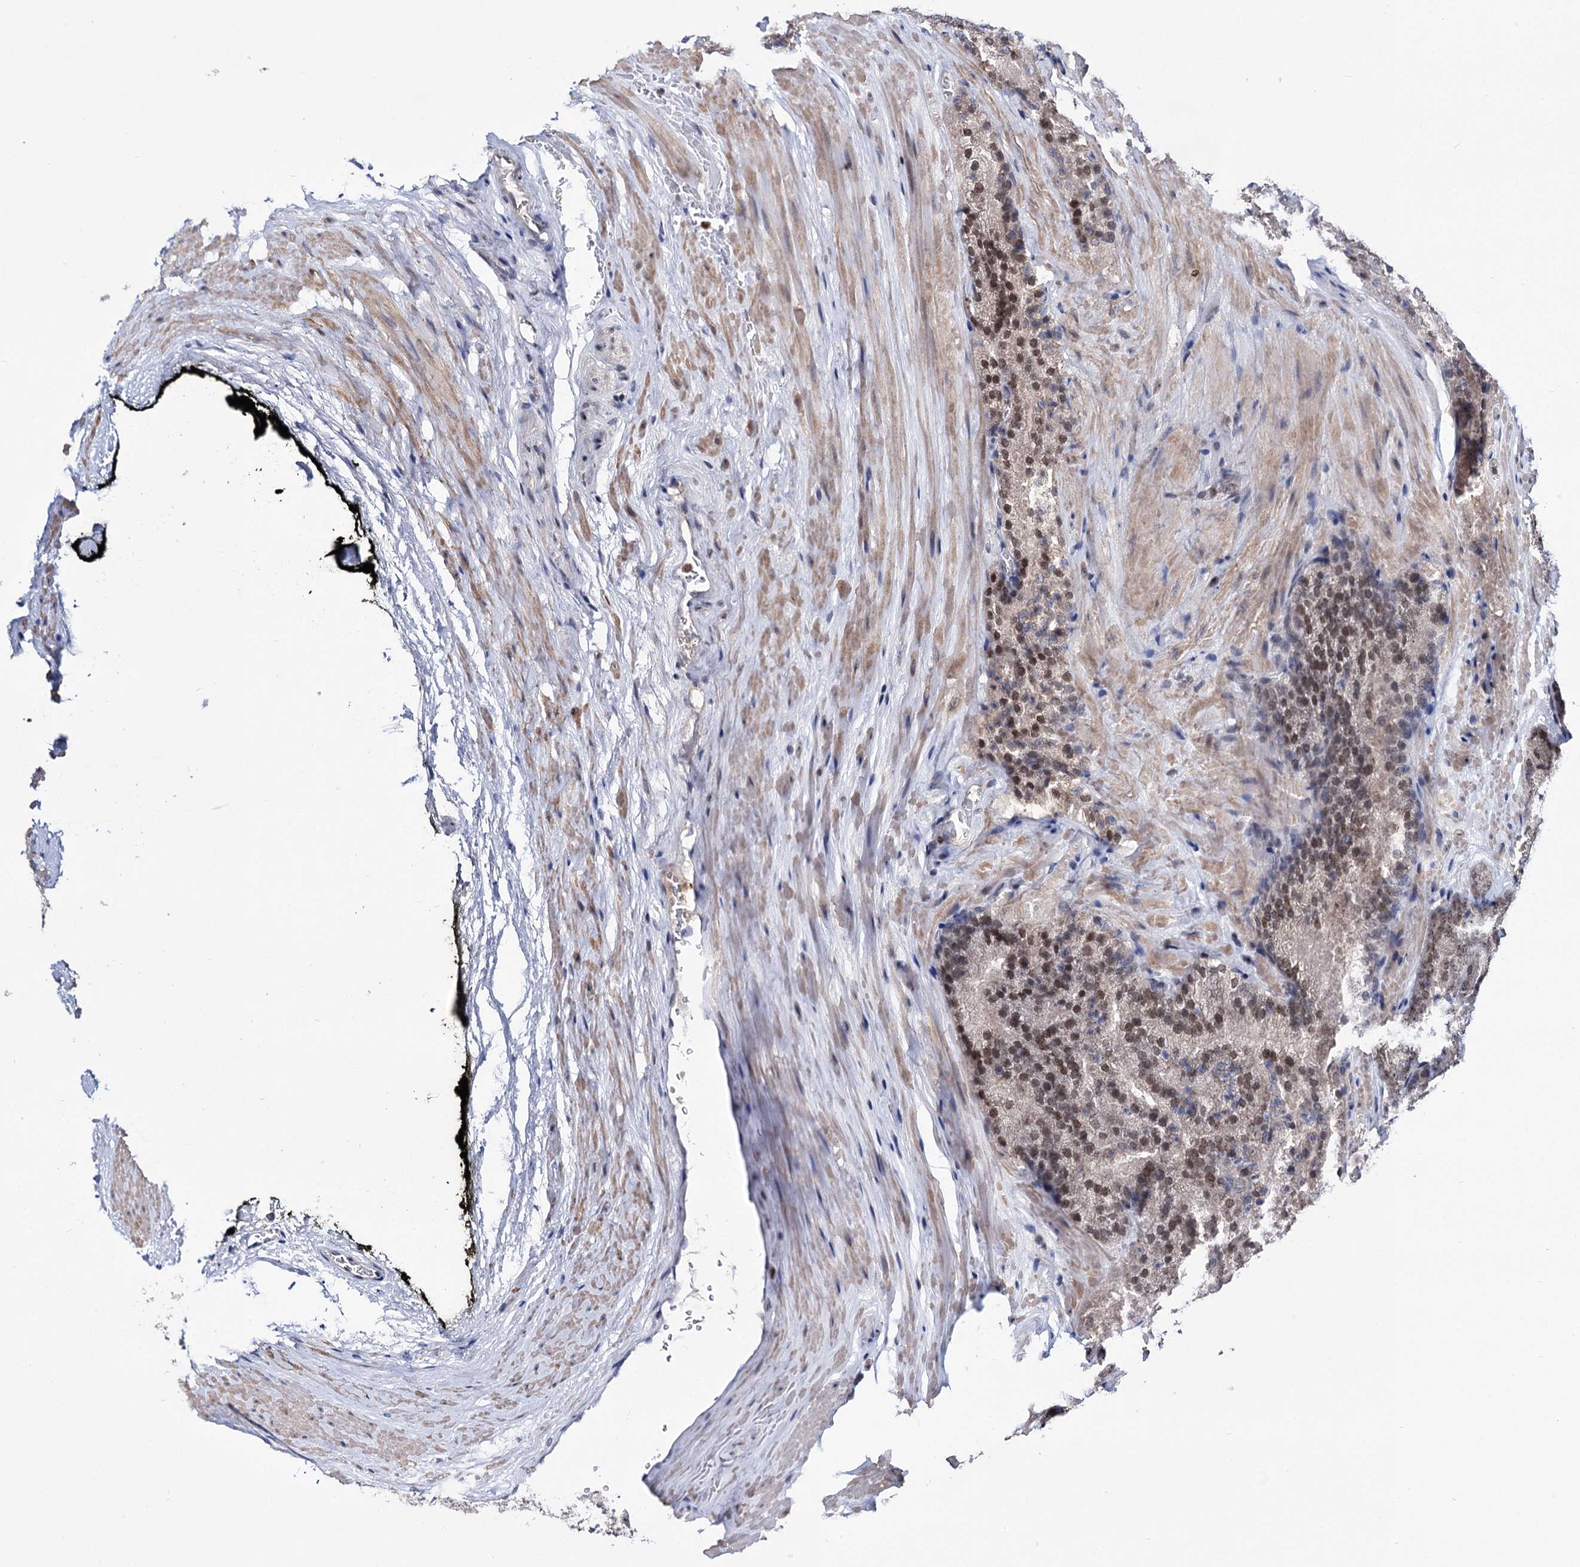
{"staining": {"intensity": "moderate", "quantity": "25%-75%", "location": "nuclear"}, "tissue": "prostate cancer", "cell_type": "Tumor cells", "image_type": "cancer", "snomed": [{"axis": "morphology", "description": "Adenocarcinoma, Low grade"}, {"axis": "topography", "description": "Prostate"}], "caption": "Tumor cells display medium levels of moderate nuclear staining in about 25%-75% of cells in human prostate cancer (adenocarcinoma (low-grade)).", "gene": "SMCHD1", "patient": {"sex": "male", "age": 74}}